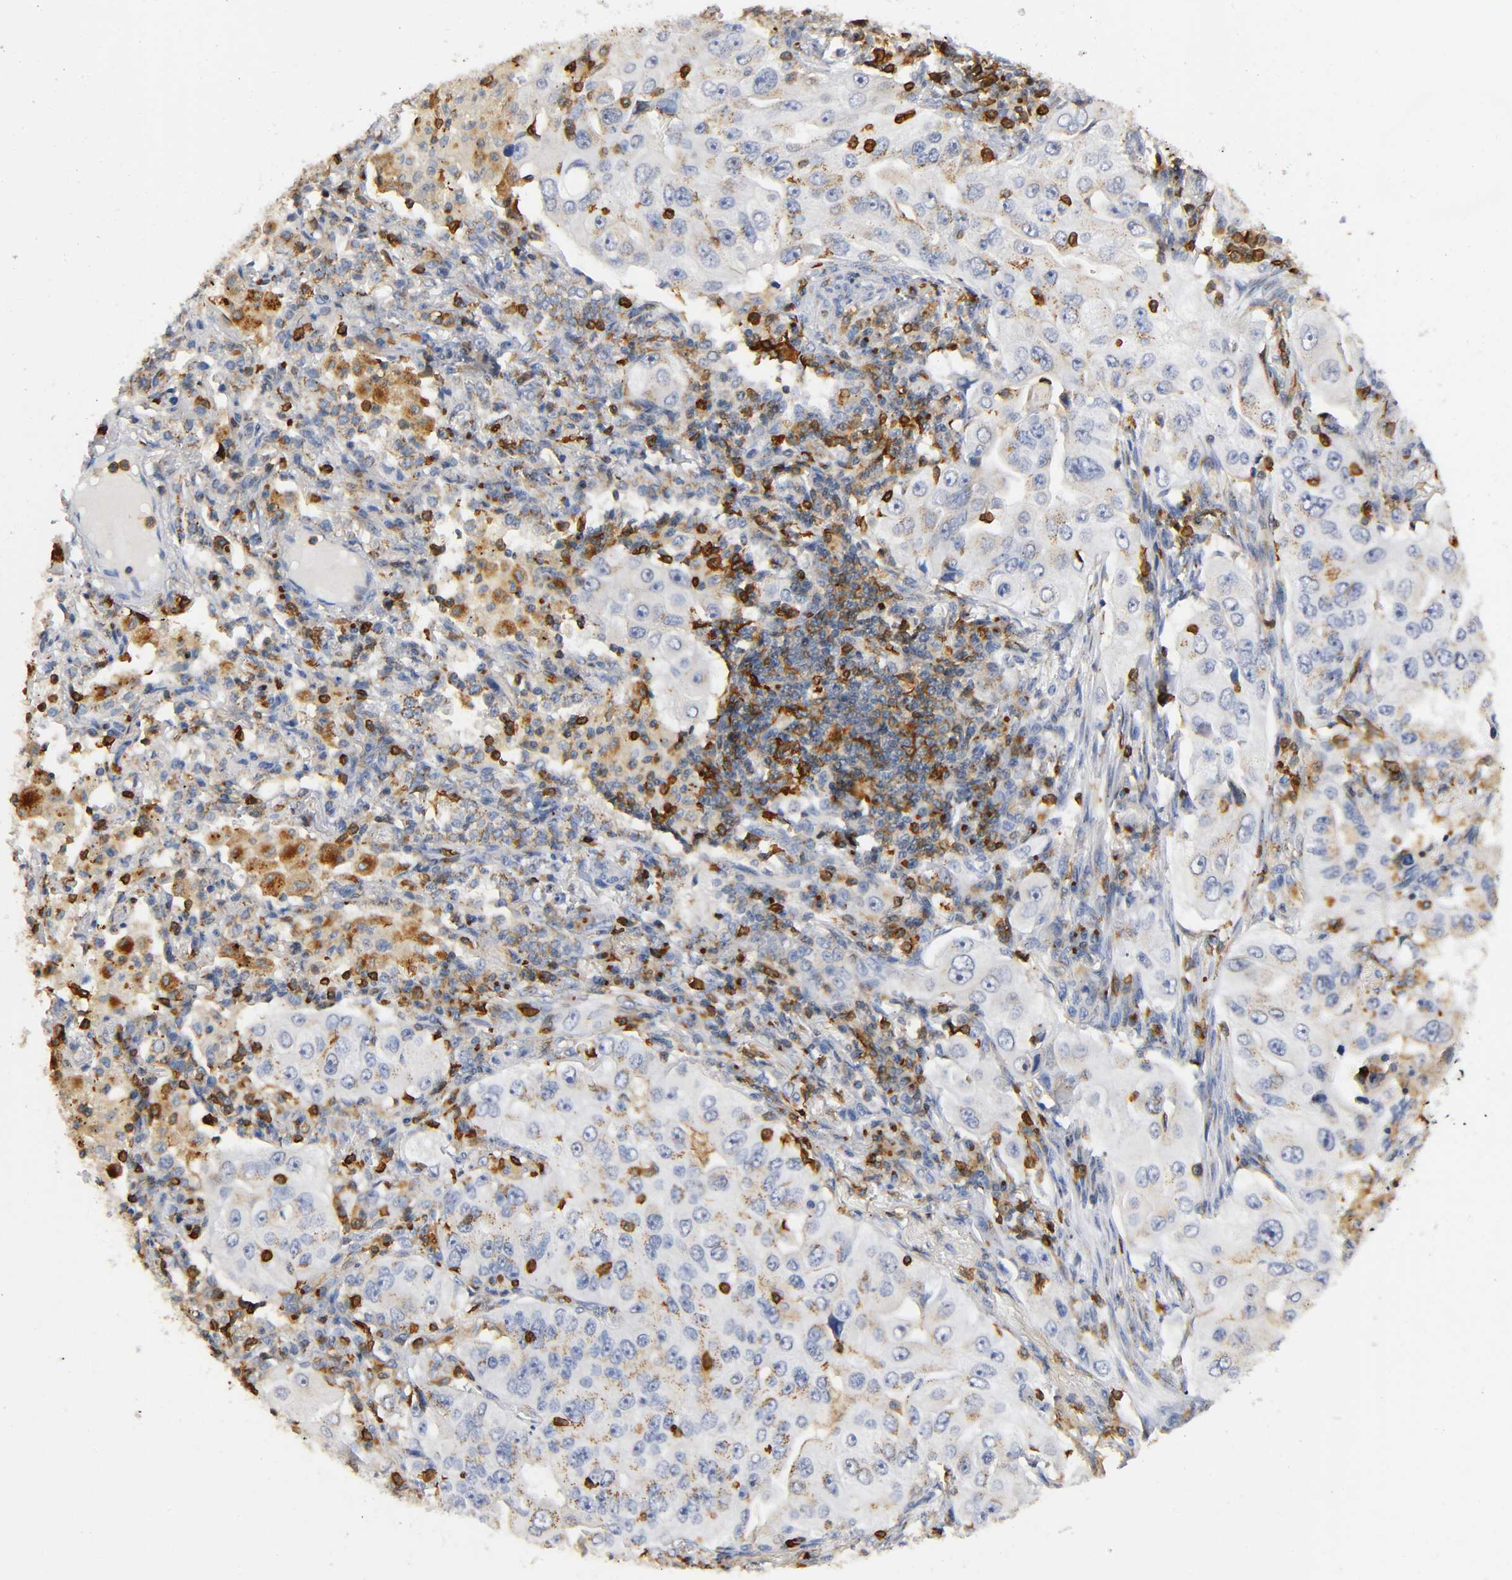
{"staining": {"intensity": "weak", "quantity": "25%-75%", "location": "cytoplasmic/membranous"}, "tissue": "lung cancer", "cell_type": "Tumor cells", "image_type": "cancer", "snomed": [{"axis": "morphology", "description": "Adenocarcinoma, NOS"}, {"axis": "topography", "description": "Lung"}], "caption": "Immunohistochemical staining of human lung adenocarcinoma demonstrates low levels of weak cytoplasmic/membranous protein positivity in approximately 25%-75% of tumor cells.", "gene": "CAPN10", "patient": {"sex": "male", "age": 84}}